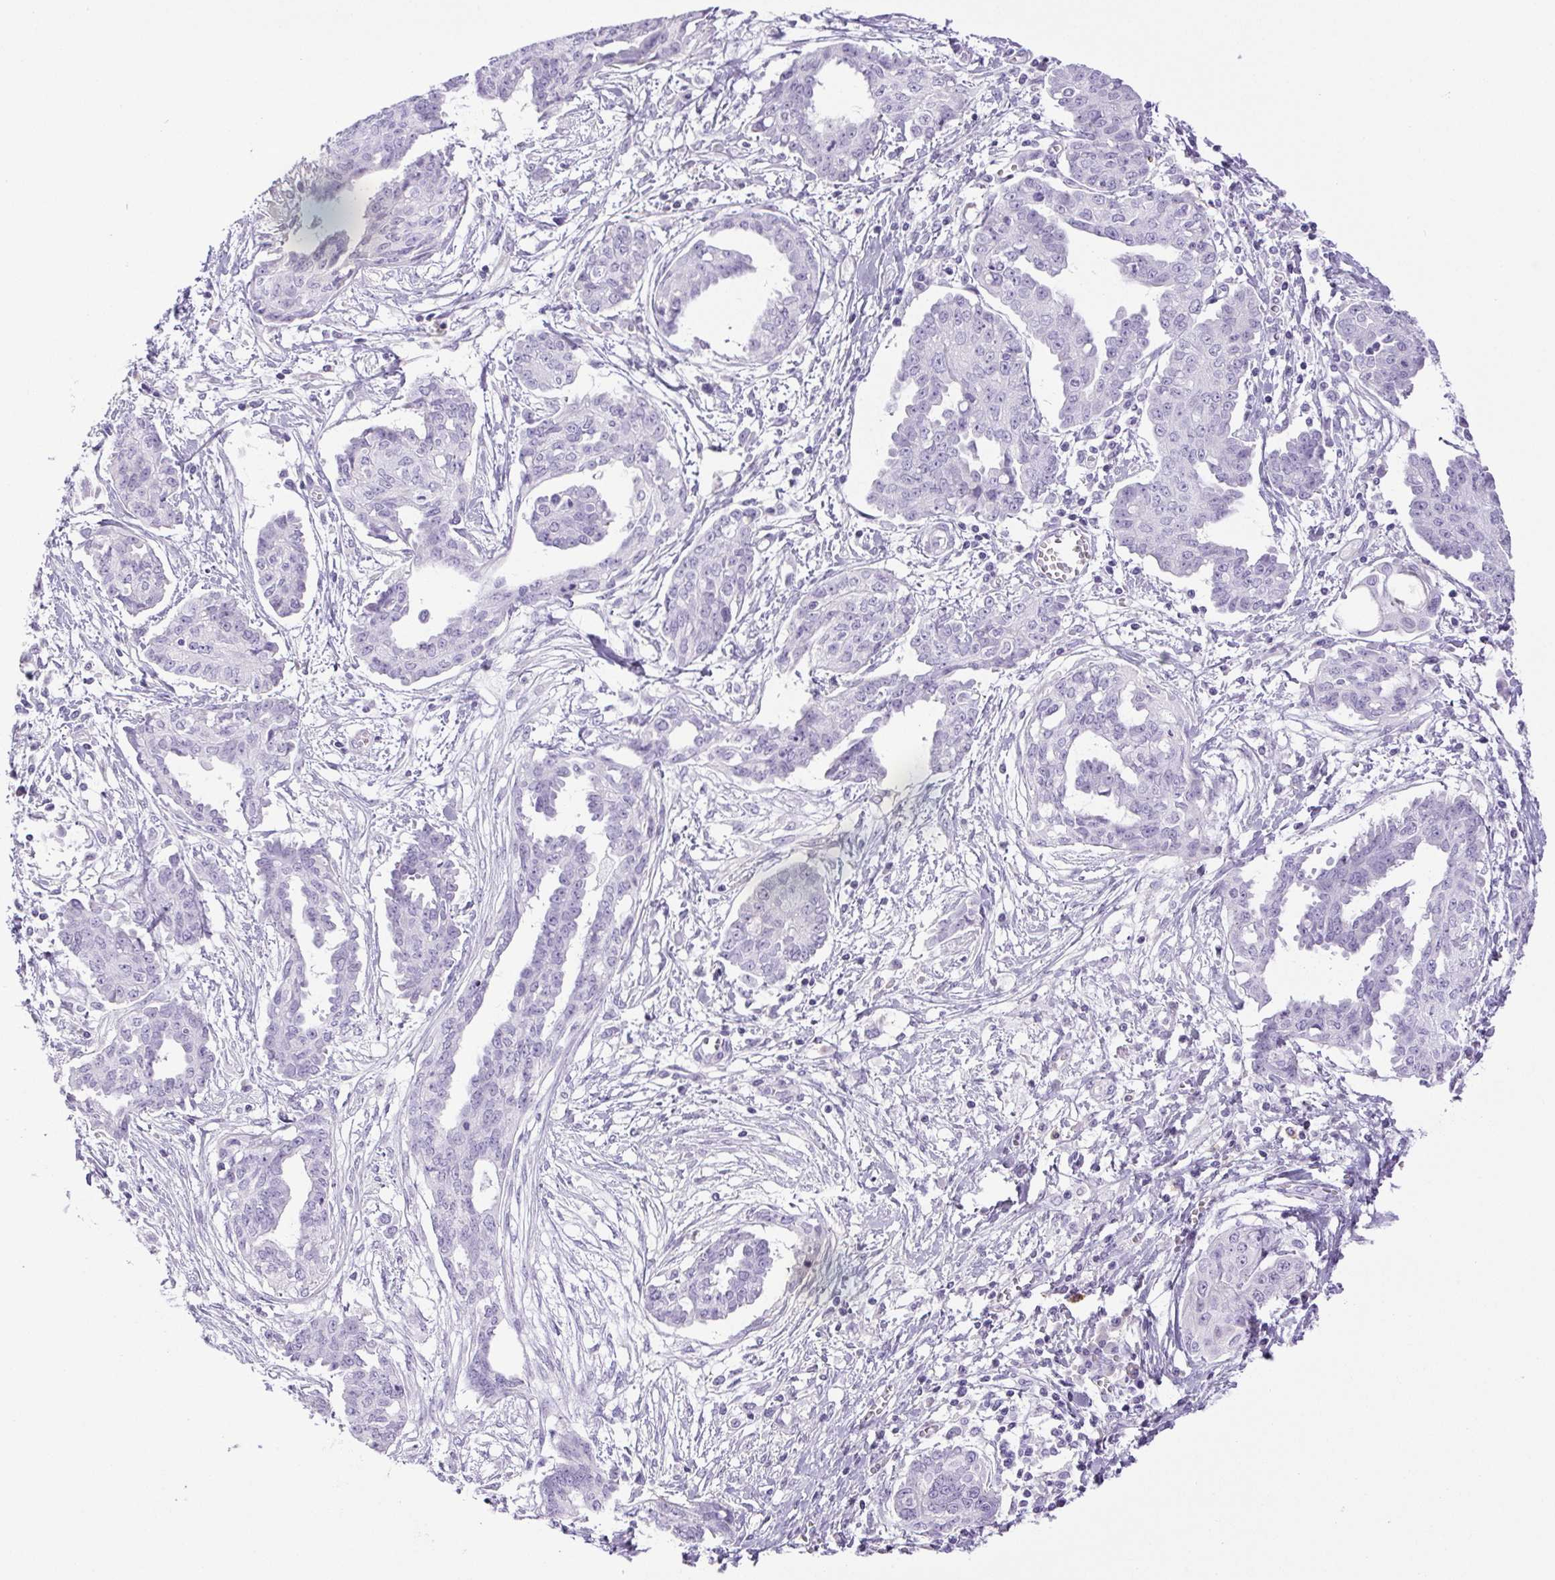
{"staining": {"intensity": "negative", "quantity": "none", "location": "none"}, "tissue": "ovarian cancer", "cell_type": "Tumor cells", "image_type": "cancer", "snomed": [{"axis": "morphology", "description": "Cystadenocarcinoma, serous, NOS"}, {"axis": "topography", "description": "Ovary"}], "caption": "A micrograph of human serous cystadenocarcinoma (ovarian) is negative for staining in tumor cells.", "gene": "PAPPA2", "patient": {"sex": "female", "age": 71}}